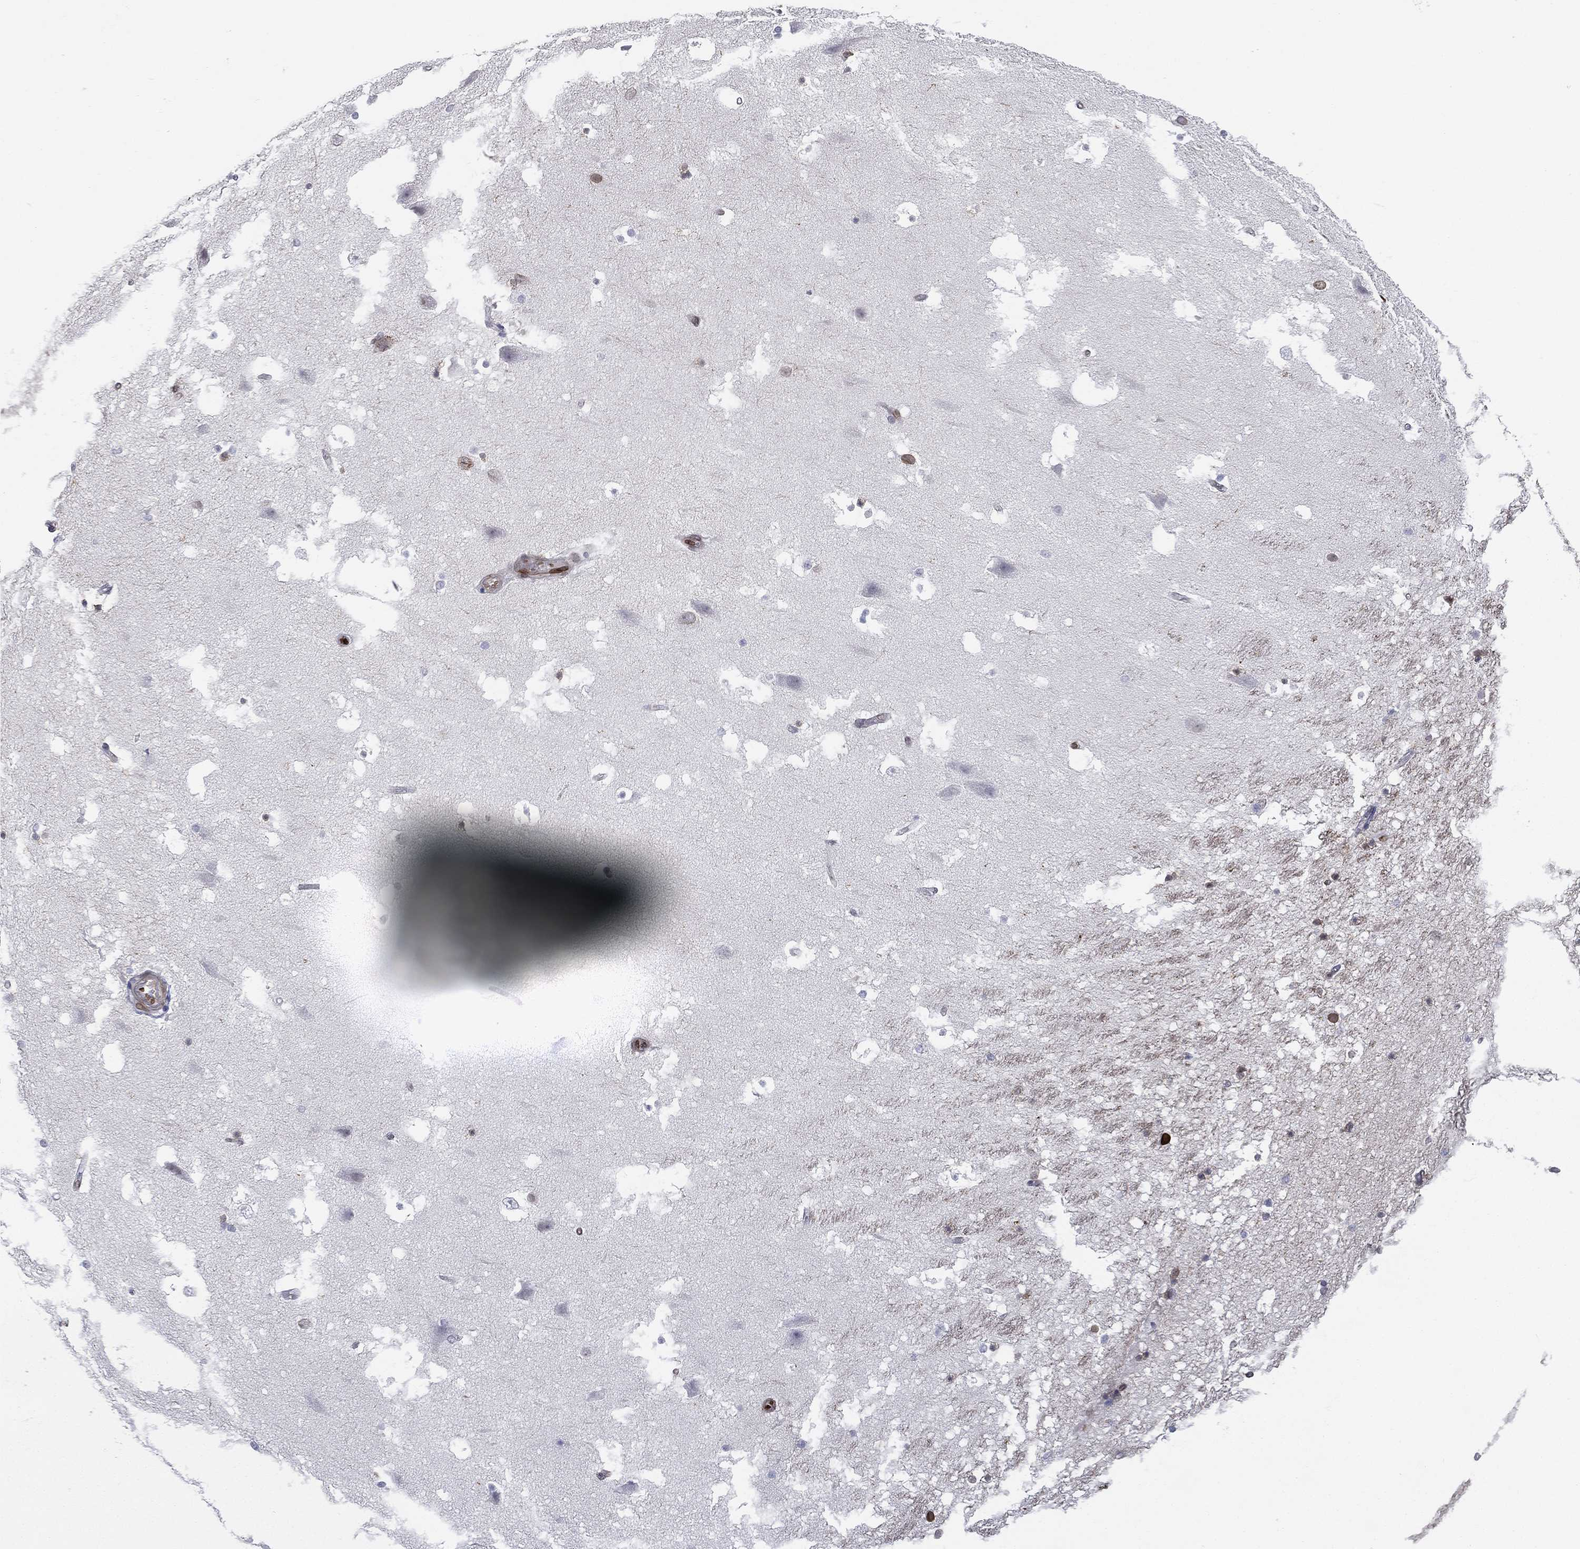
{"staining": {"intensity": "strong", "quantity": "<25%", "location": "nuclear"}, "tissue": "hippocampus", "cell_type": "Glial cells", "image_type": "normal", "snomed": [{"axis": "morphology", "description": "Normal tissue, NOS"}, {"axis": "topography", "description": "Hippocampus"}], "caption": "Immunohistochemical staining of unremarkable human hippocampus demonstrates strong nuclear protein expression in approximately <25% of glial cells.", "gene": "LMNB1", "patient": {"sex": "male", "age": 51}}